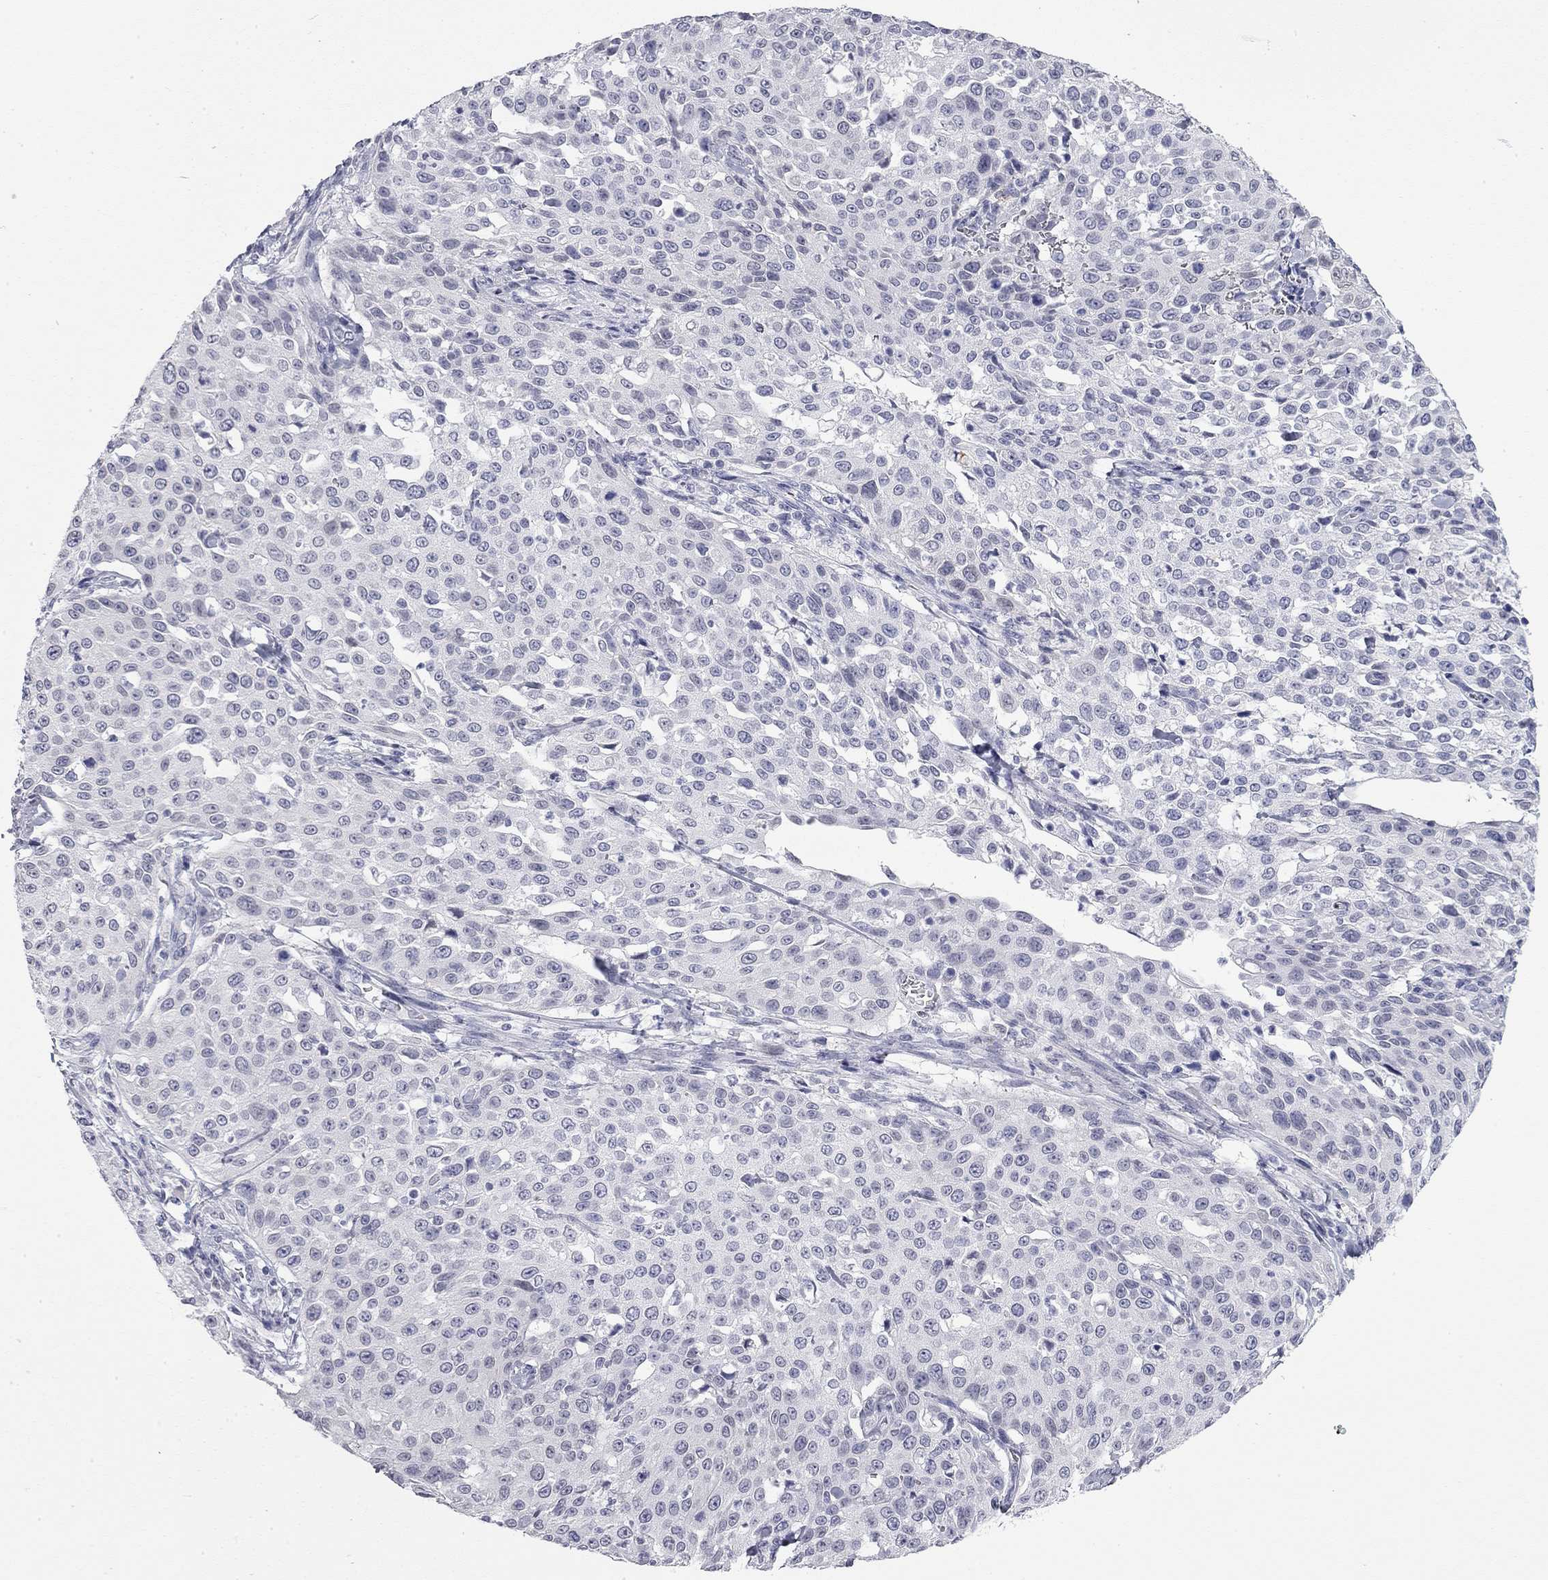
{"staining": {"intensity": "negative", "quantity": "none", "location": "none"}, "tissue": "cervical cancer", "cell_type": "Tumor cells", "image_type": "cancer", "snomed": [{"axis": "morphology", "description": "Squamous cell carcinoma, NOS"}, {"axis": "topography", "description": "Cervix"}], "caption": "IHC micrograph of cervical squamous cell carcinoma stained for a protein (brown), which displays no positivity in tumor cells. The staining was performed using DAB (3,3'-diaminobenzidine) to visualize the protein expression in brown, while the nuclei were stained in blue with hematoxylin (Magnification: 20x).", "gene": "AK8", "patient": {"sex": "female", "age": 26}}